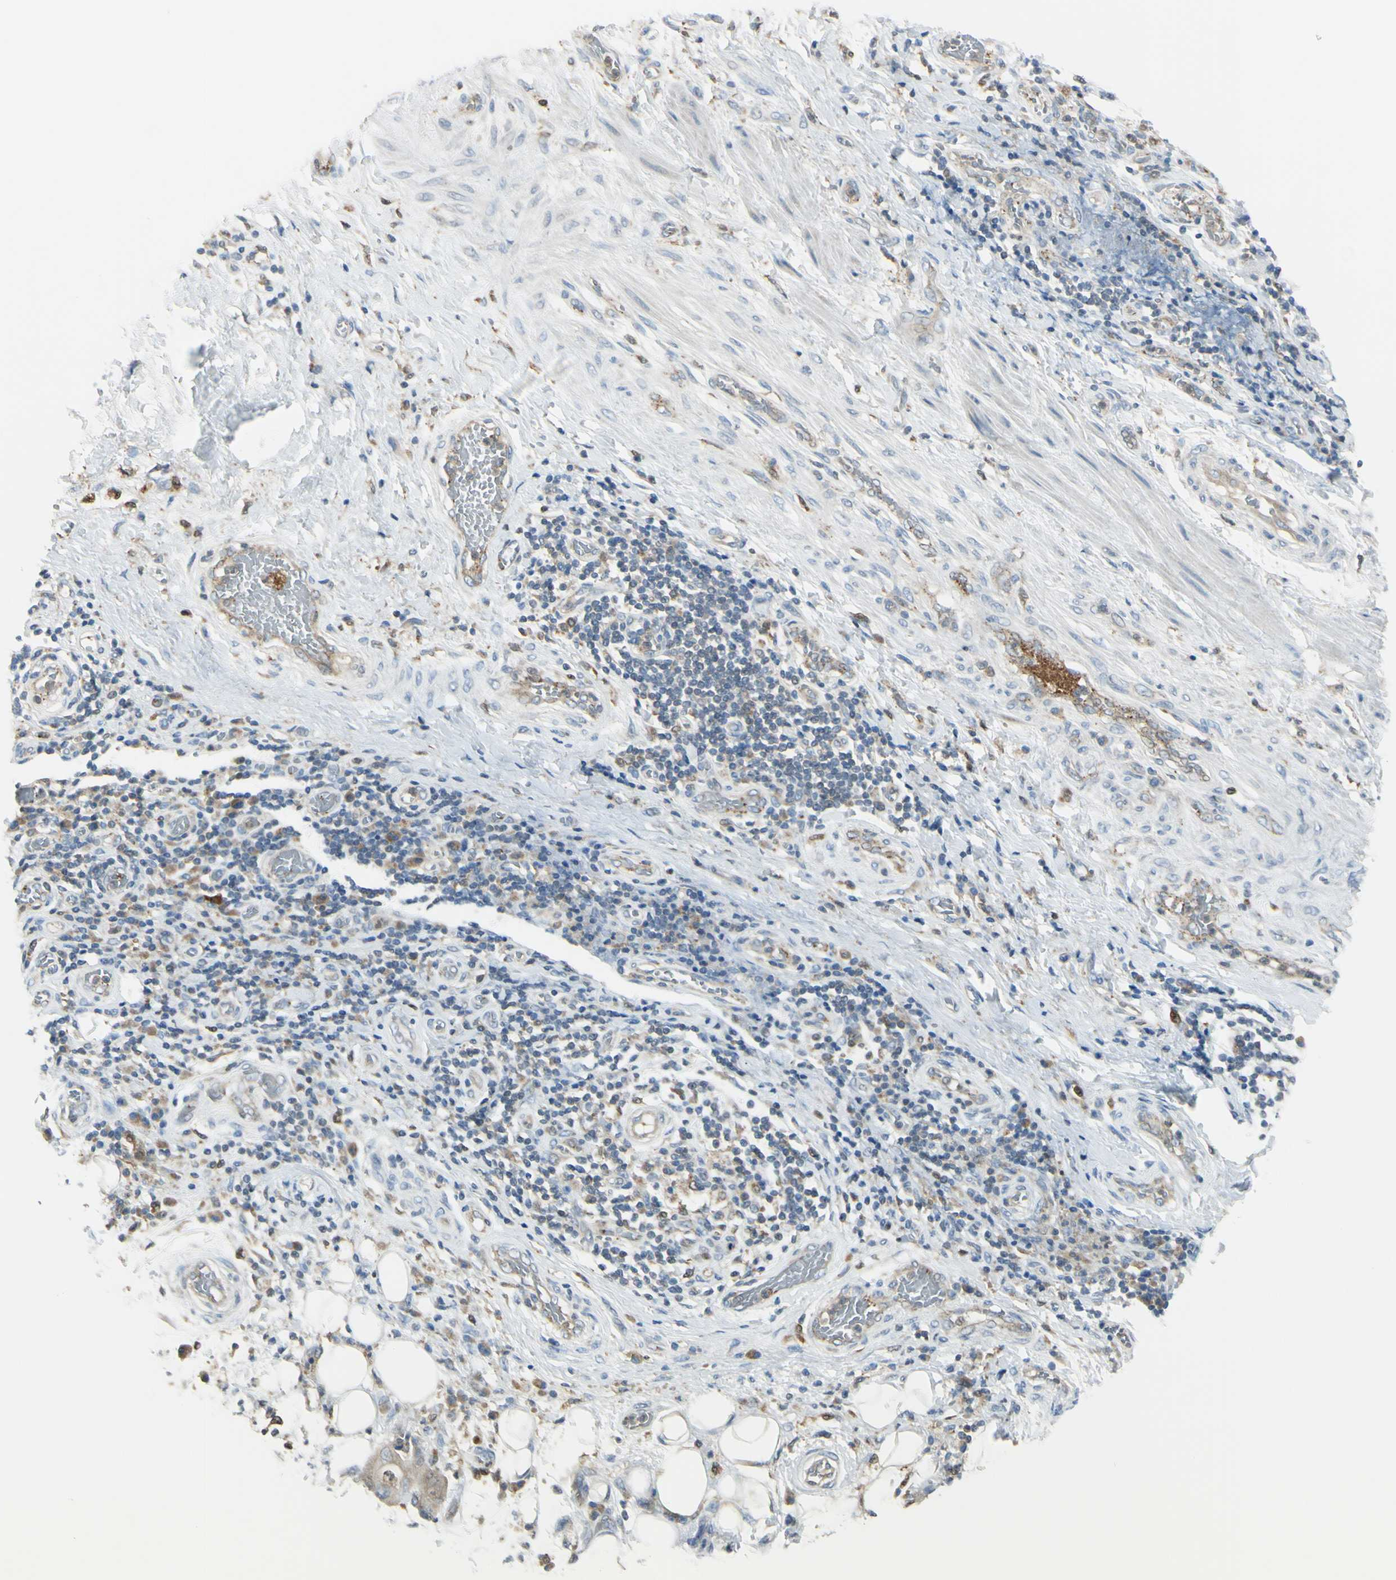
{"staining": {"intensity": "weak", "quantity": "<25%", "location": "cytoplasmic/membranous"}, "tissue": "stomach cancer", "cell_type": "Tumor cells", "image_type": "cancer", "snomed": [{"axis": "morphology", "description": "Adenocarcinoma, NOS"}, {"axis": "topography", "description": "Stomach"}], "caption": "Stomach cancer was stained to show a protein in brown. There is no significant staining in tumor cells.", "gene": "CYRIB", "patient": {"sex": "female", "age": 73}}